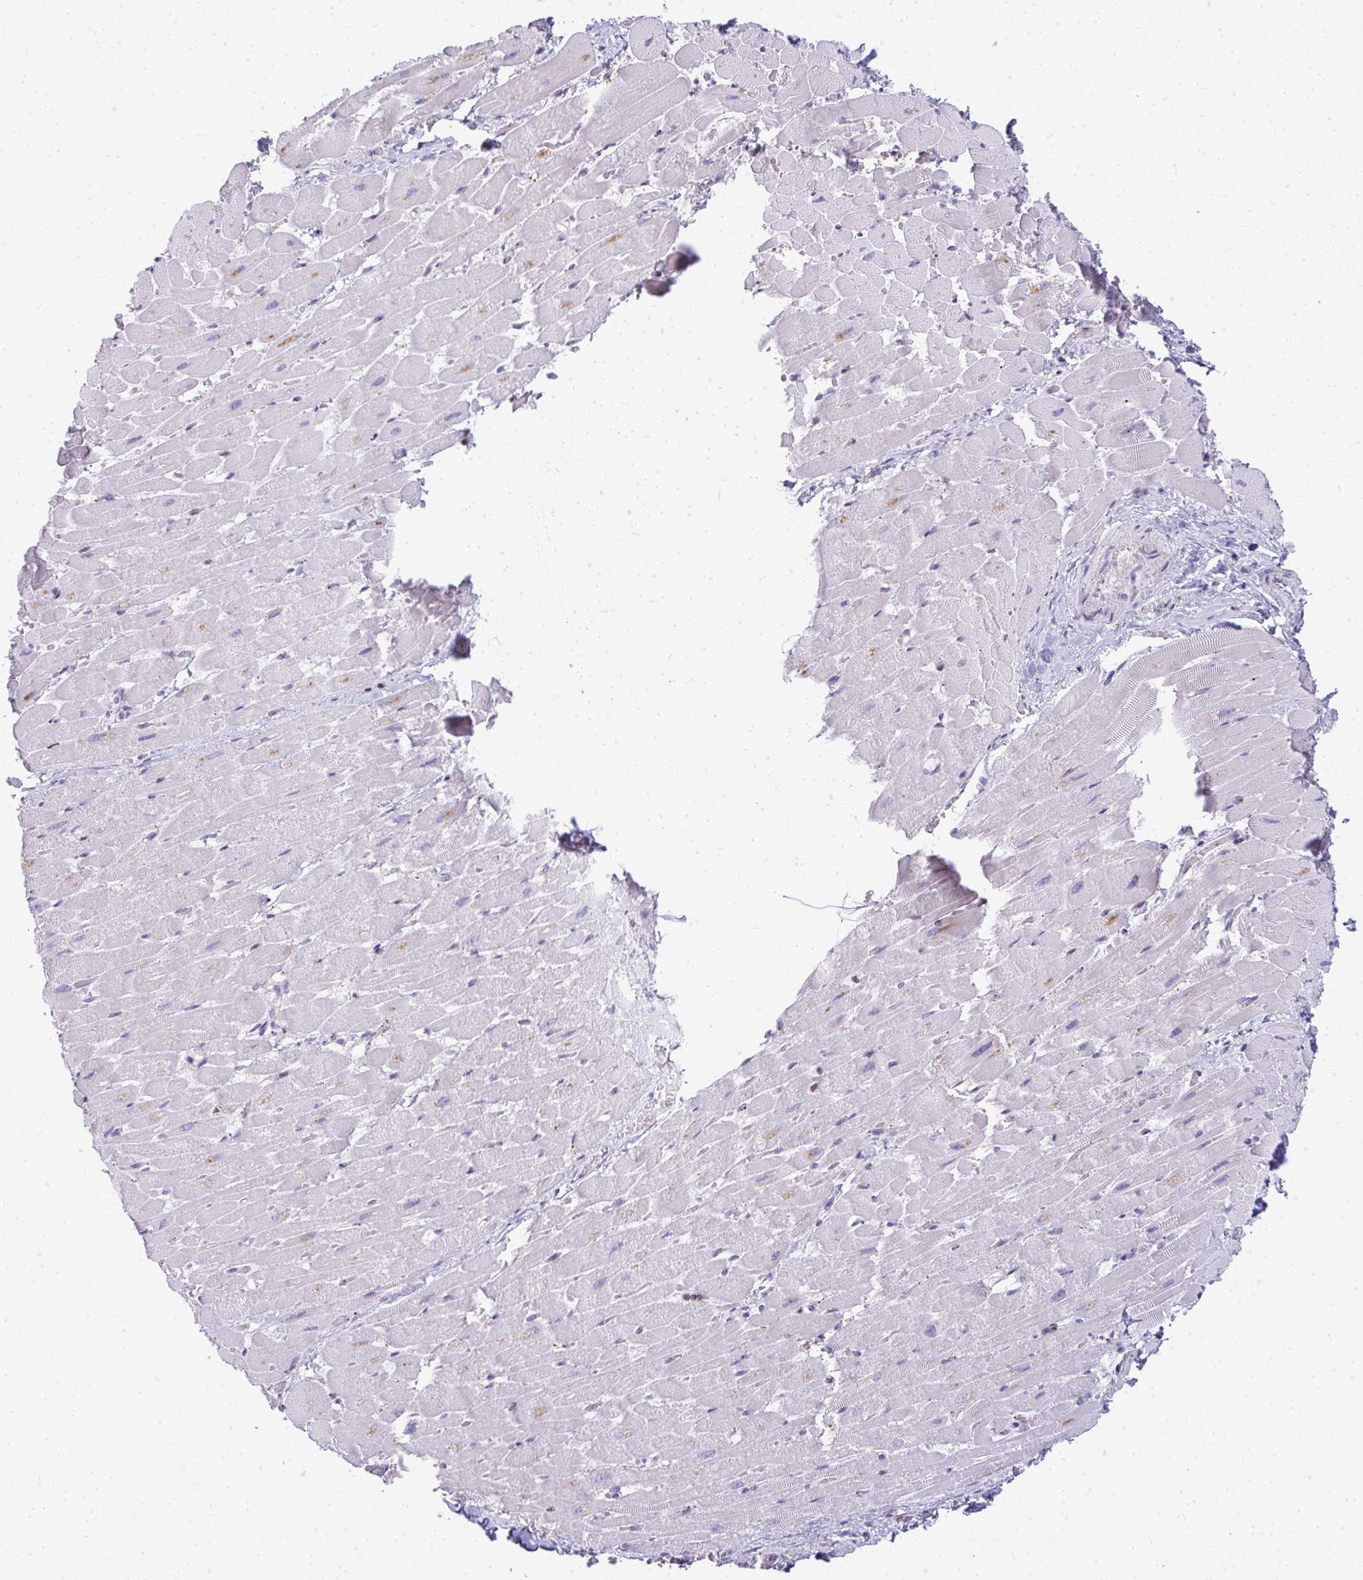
{"staining": {"intensity": "negative", "quantity": "none", "location": "none"}, "tissue": "heart muscle", "cell_type": "Cardiomyocytes", "image_type": "normal", "snomed": [{"axis": "morphology", "description": "Normal tissue, NOS"}, {"axis": "topography", "description": "Heart"}], "caption": "DAB (3,3'-diaminobenzidine) immunohistochemical staining of benign human heart muscle reveals no significant expression in cardiomyocytes.", "gene": "VPS4B", "patient": {"sex": "male", "age": 37}}